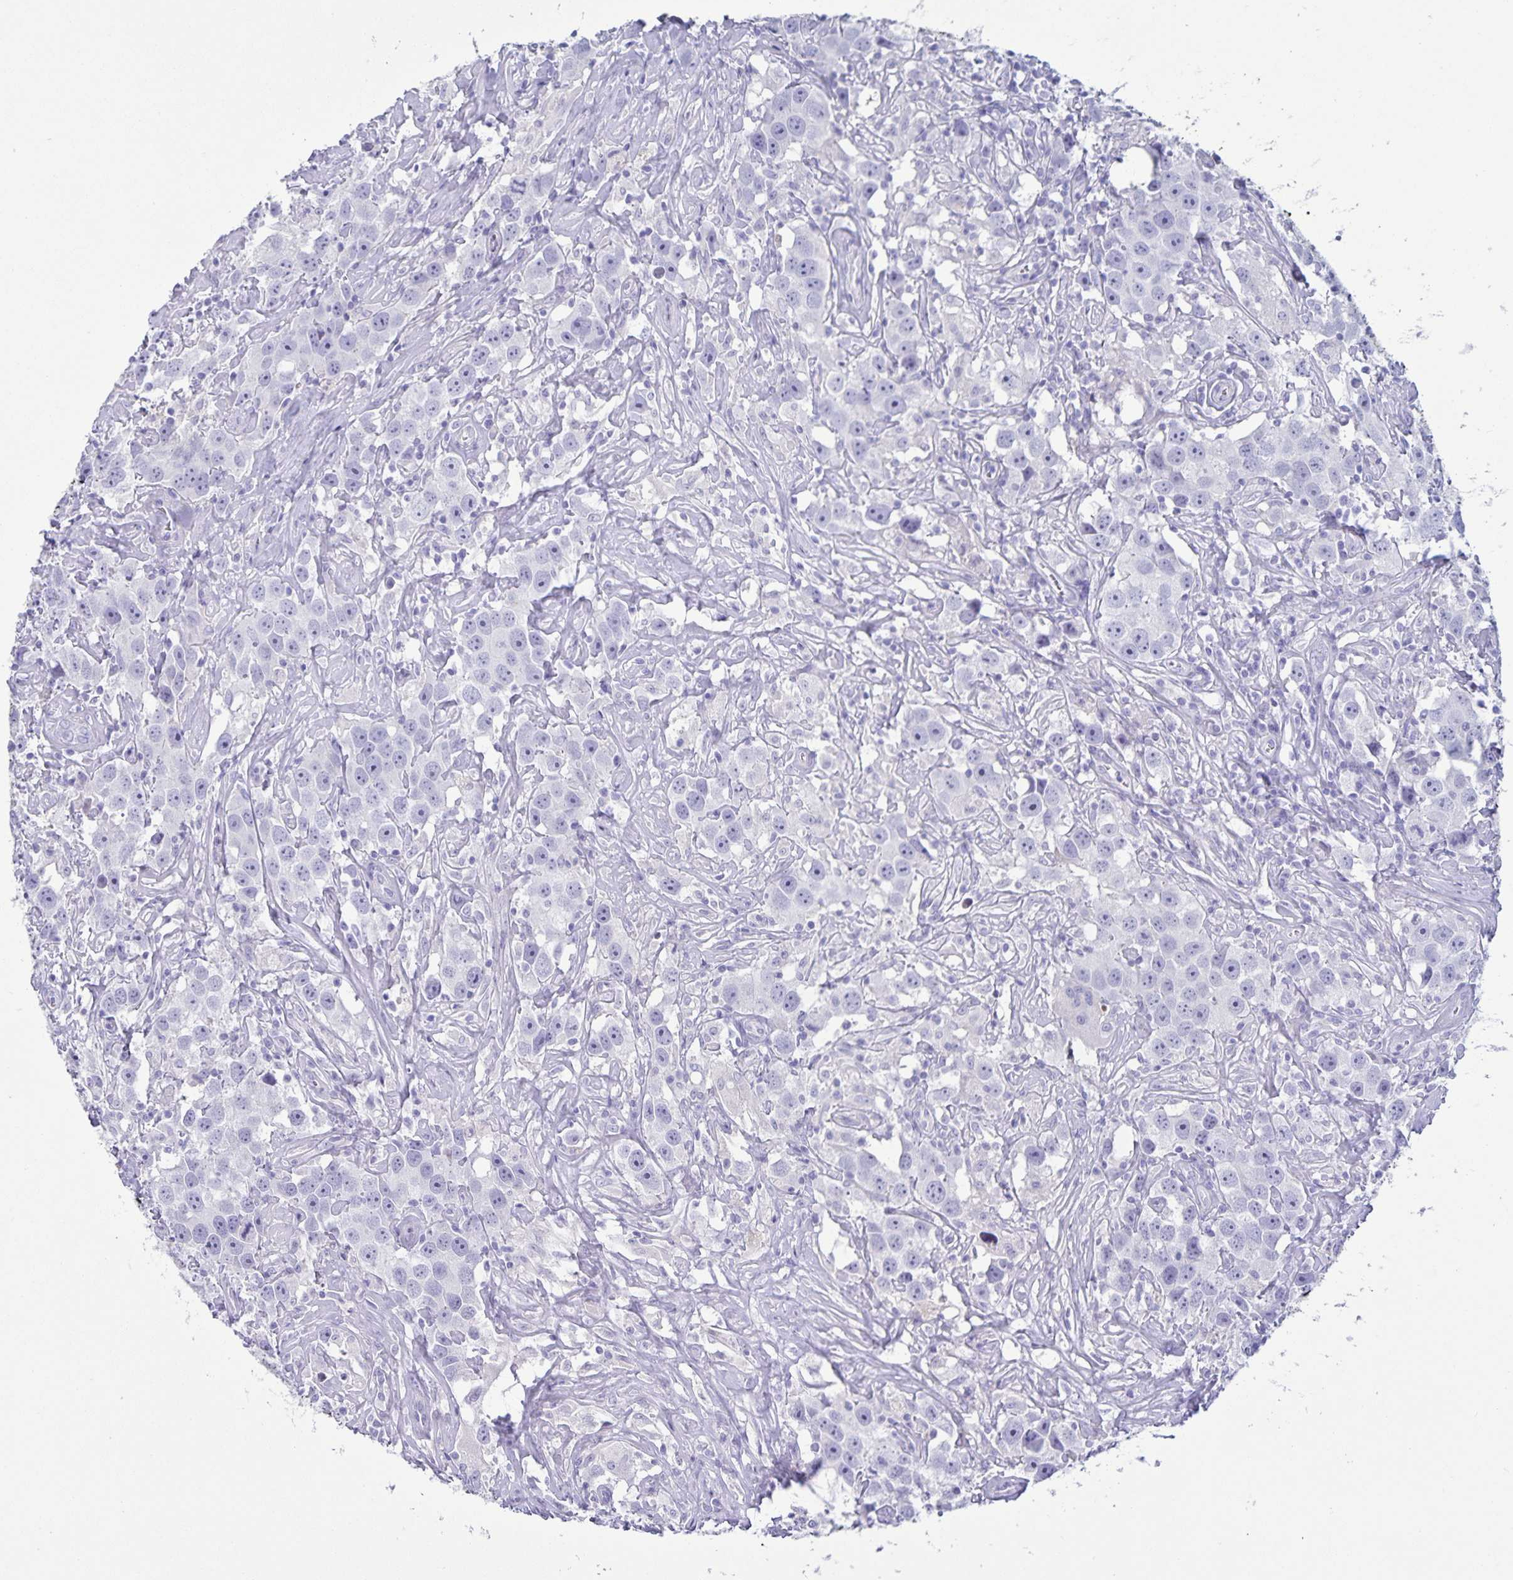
{"staining": {"intensity": "negative", "quantity": "none", "location": "none"}, "tissue": "testis cancer", "cell_type": "Tumor cells", "image_type": "cancer", "snomed": [{"axis": "morphology", "description": "Seminoma, NOS"}, {"axis": "topography", "description": "Testis"}], "caption": "This is an immunohistochemistry (IHC) micrograph of testis cancer (seminoma). There is no staining in tumor cells.", "gene": "IBTK", "patient": {"sex": "male", "age": 49}}